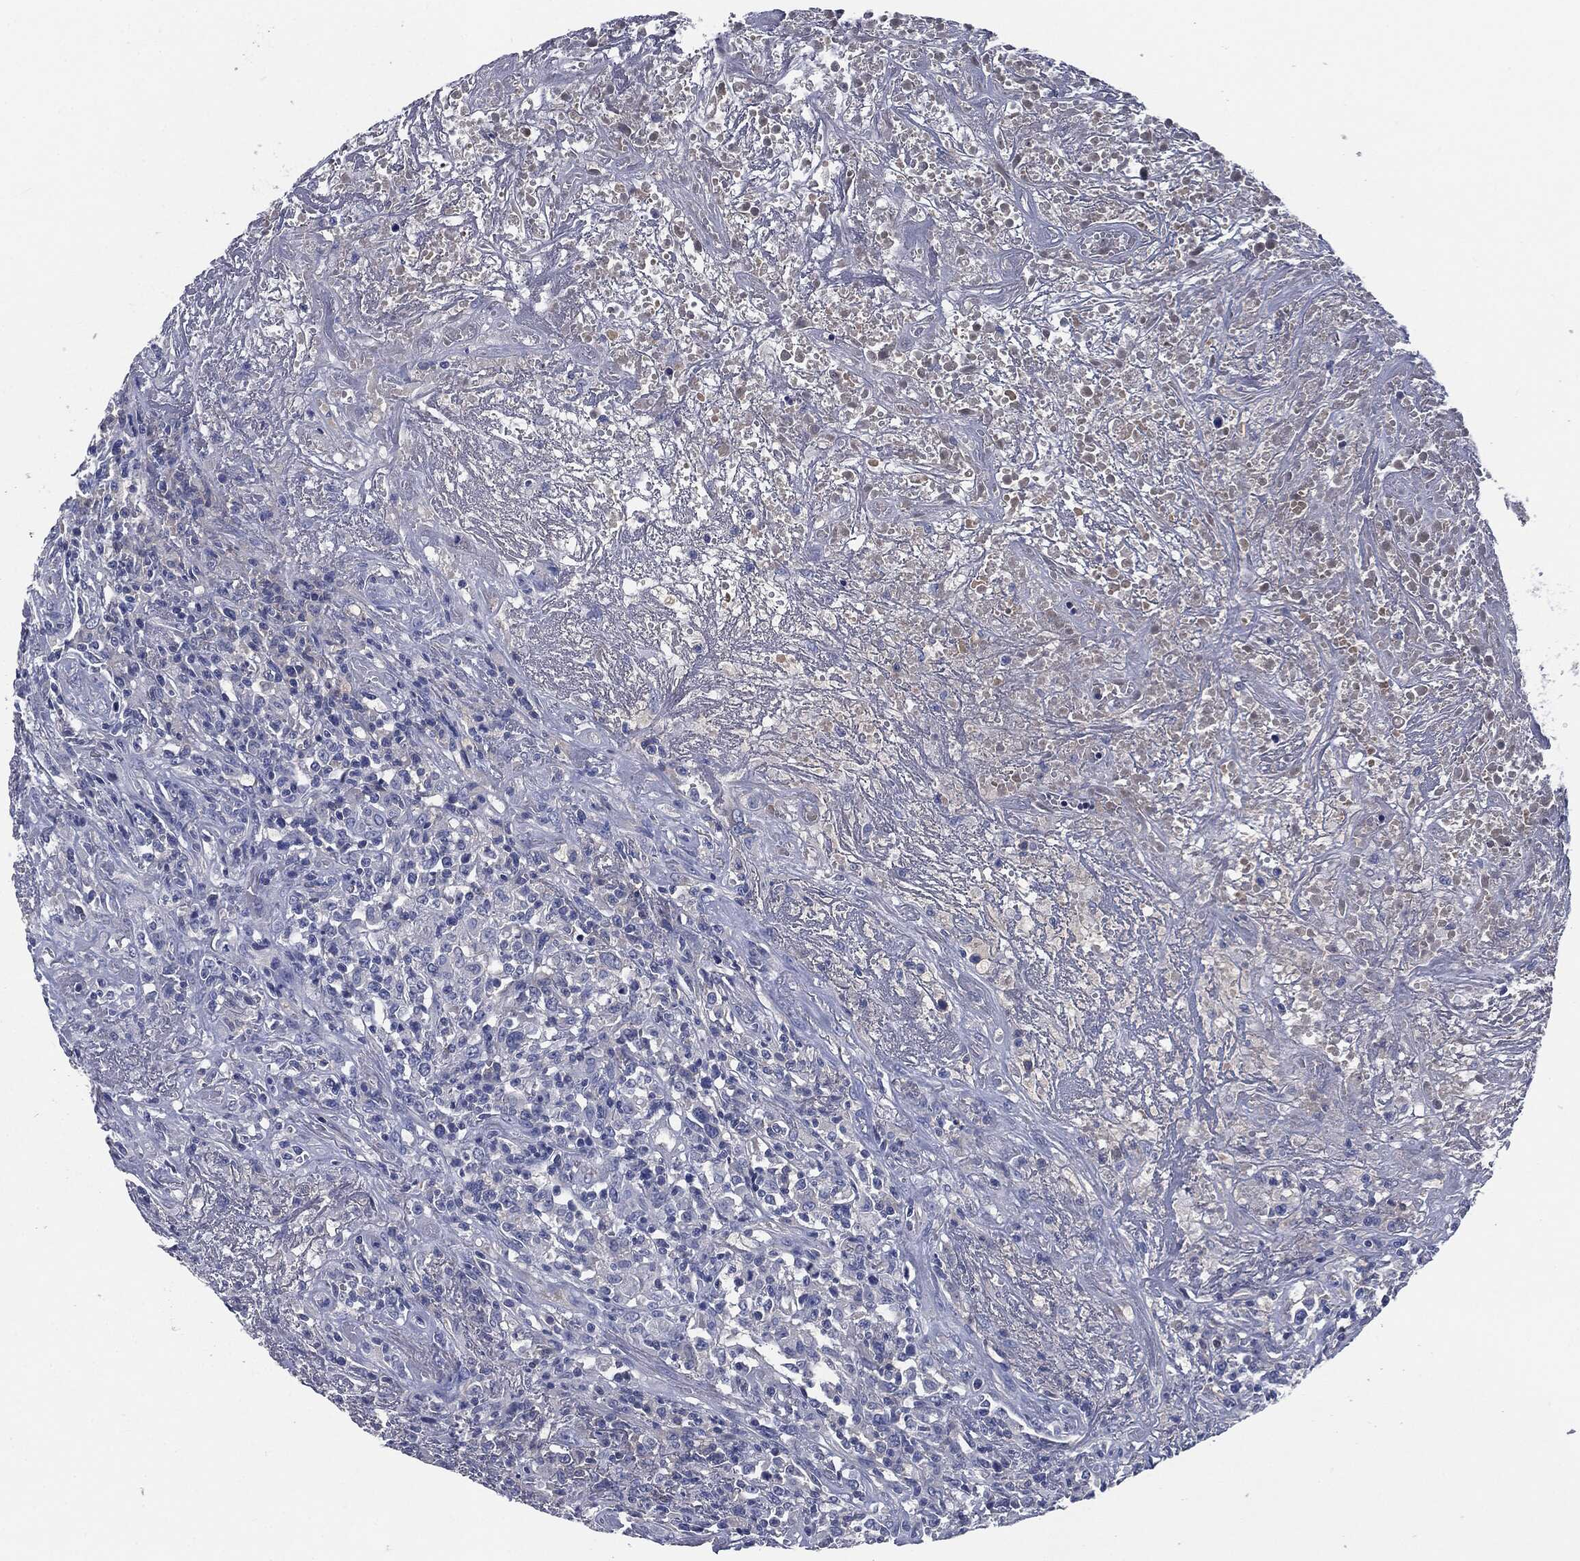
{"staining": {"intensity": "negative", "quantity": "none", "location": "none"}, "tissue": "lymphoma", "cell_type": "Tumor cells", "image_type": "cancer", "snomed": [{"axis": "morphology", "description": "Malignant lymphoma, non-Hodgkin's type, High grade"}, {"axis": "topography", "description": "Lung"}], "caption": "The immunohistochemistry photomicrograph has no significant staining in tumor cells of malignant lymphoma, non-Hodgkin's type (high-grade) tissue. (Stains: DAB (3,3'-diaminobenzidine) IHC with hematoxylin counter stain, Microscopy: brightfield microscopy at high magnification).", "gene": "CD27", "patient": {"sex": "male", "age": 79}}